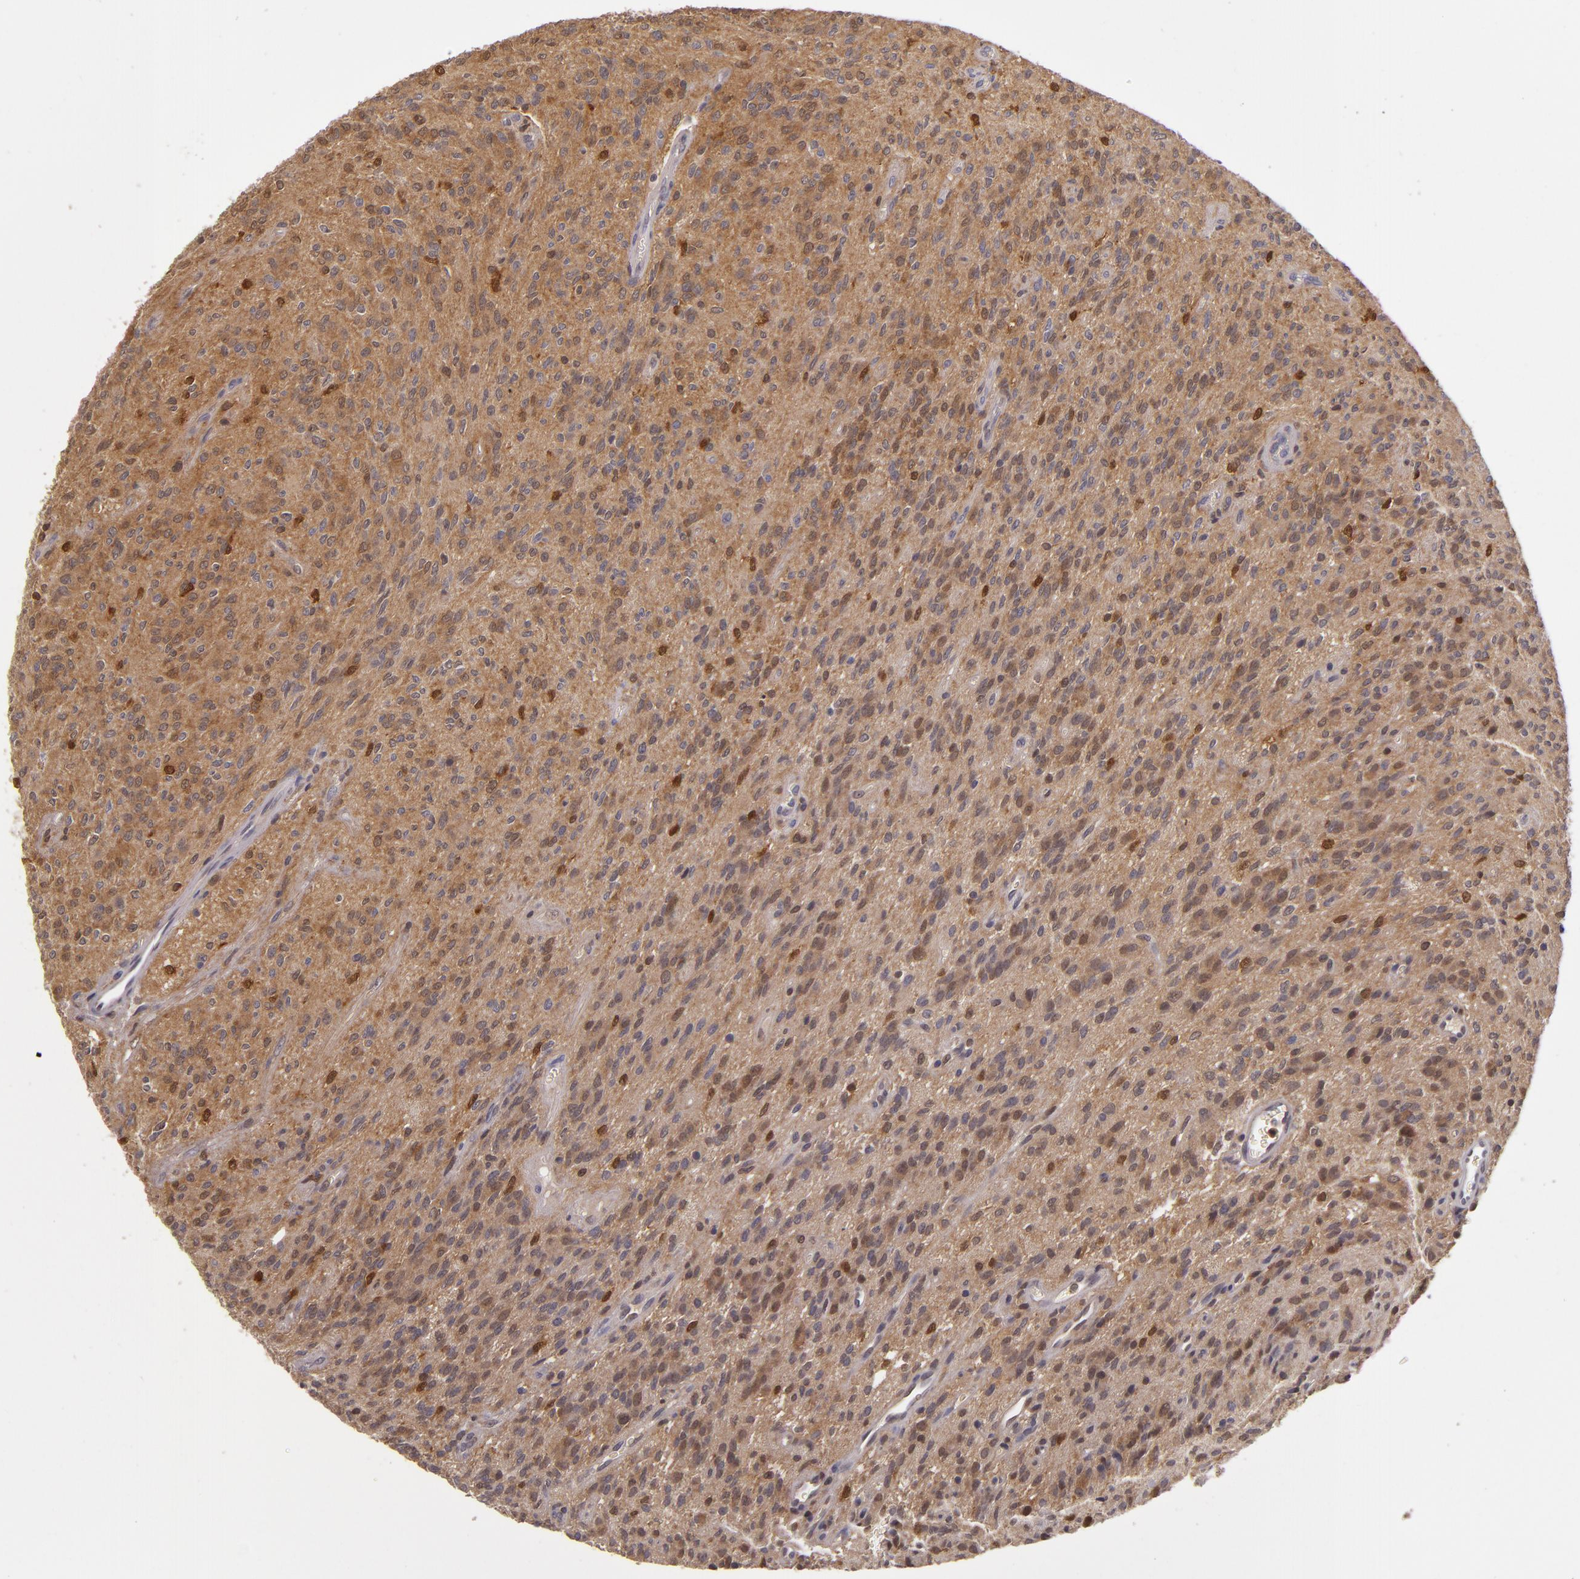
{"staining": {"intensity": "moderate", "quantity": "25%-75%", "location": "cytoplasmic/membranous"}, "tissue": "glioma", "cell_type": "Tumor cells", "image_type": "cancer", "snomed": [{"axis": "morphology", "description": "Glioma, malignant, Low grade"}, {"axis": "topography", "description": "Brain"}], "caption": "Immunohistochemistry (IHC) of human low-grade glioma (malignant) demonstrates medium levels of moderate cytoplasmic/membranous positivity in approximately 25%-75% of tumor cells.", "gene": "FHIT", "patient": {"sex": "female", "age": 15}}